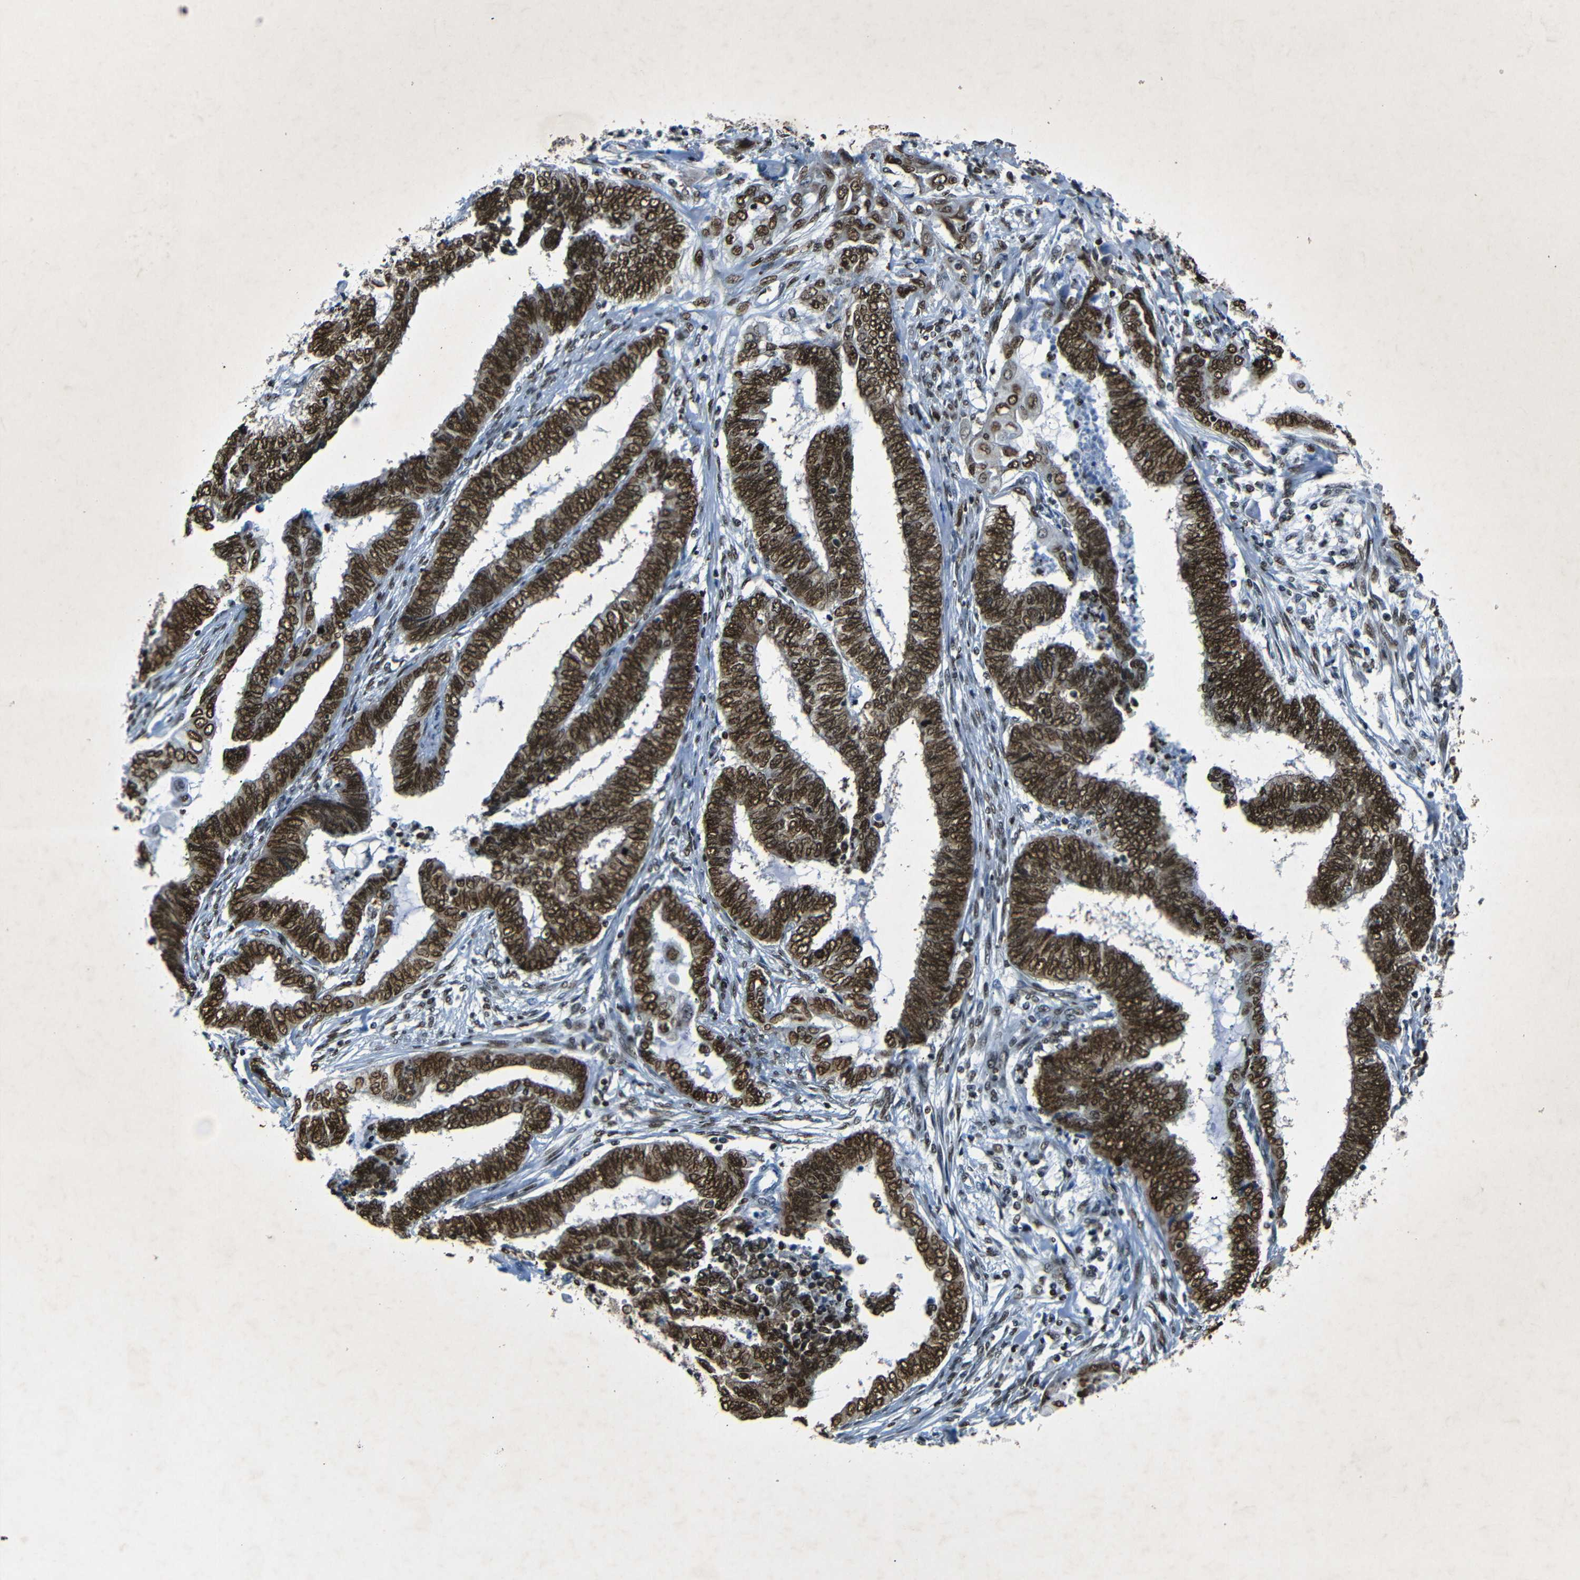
{"staining": {"intensity": "strong", "quantity": ">75%", "location": "nuclear"}, "tissue": "endometrial cancer", "cell_type": "Tumor cells", "image_type": "cancer", "snomed": [{"axis": "morphology", "description": "Adenocarcinoma, NOS"}, {"axis": "topography", "description": "Uterus"}, {"axis": "topography", "description": "Endometrium"}], "caption": "Protein expression analysis of endometrial adenocarcinoma demonstrates strong nuclear expression in about >75% of tumor cells.", "gene": "HMGN1", "patient": {"sex": "female", "age": 70}}